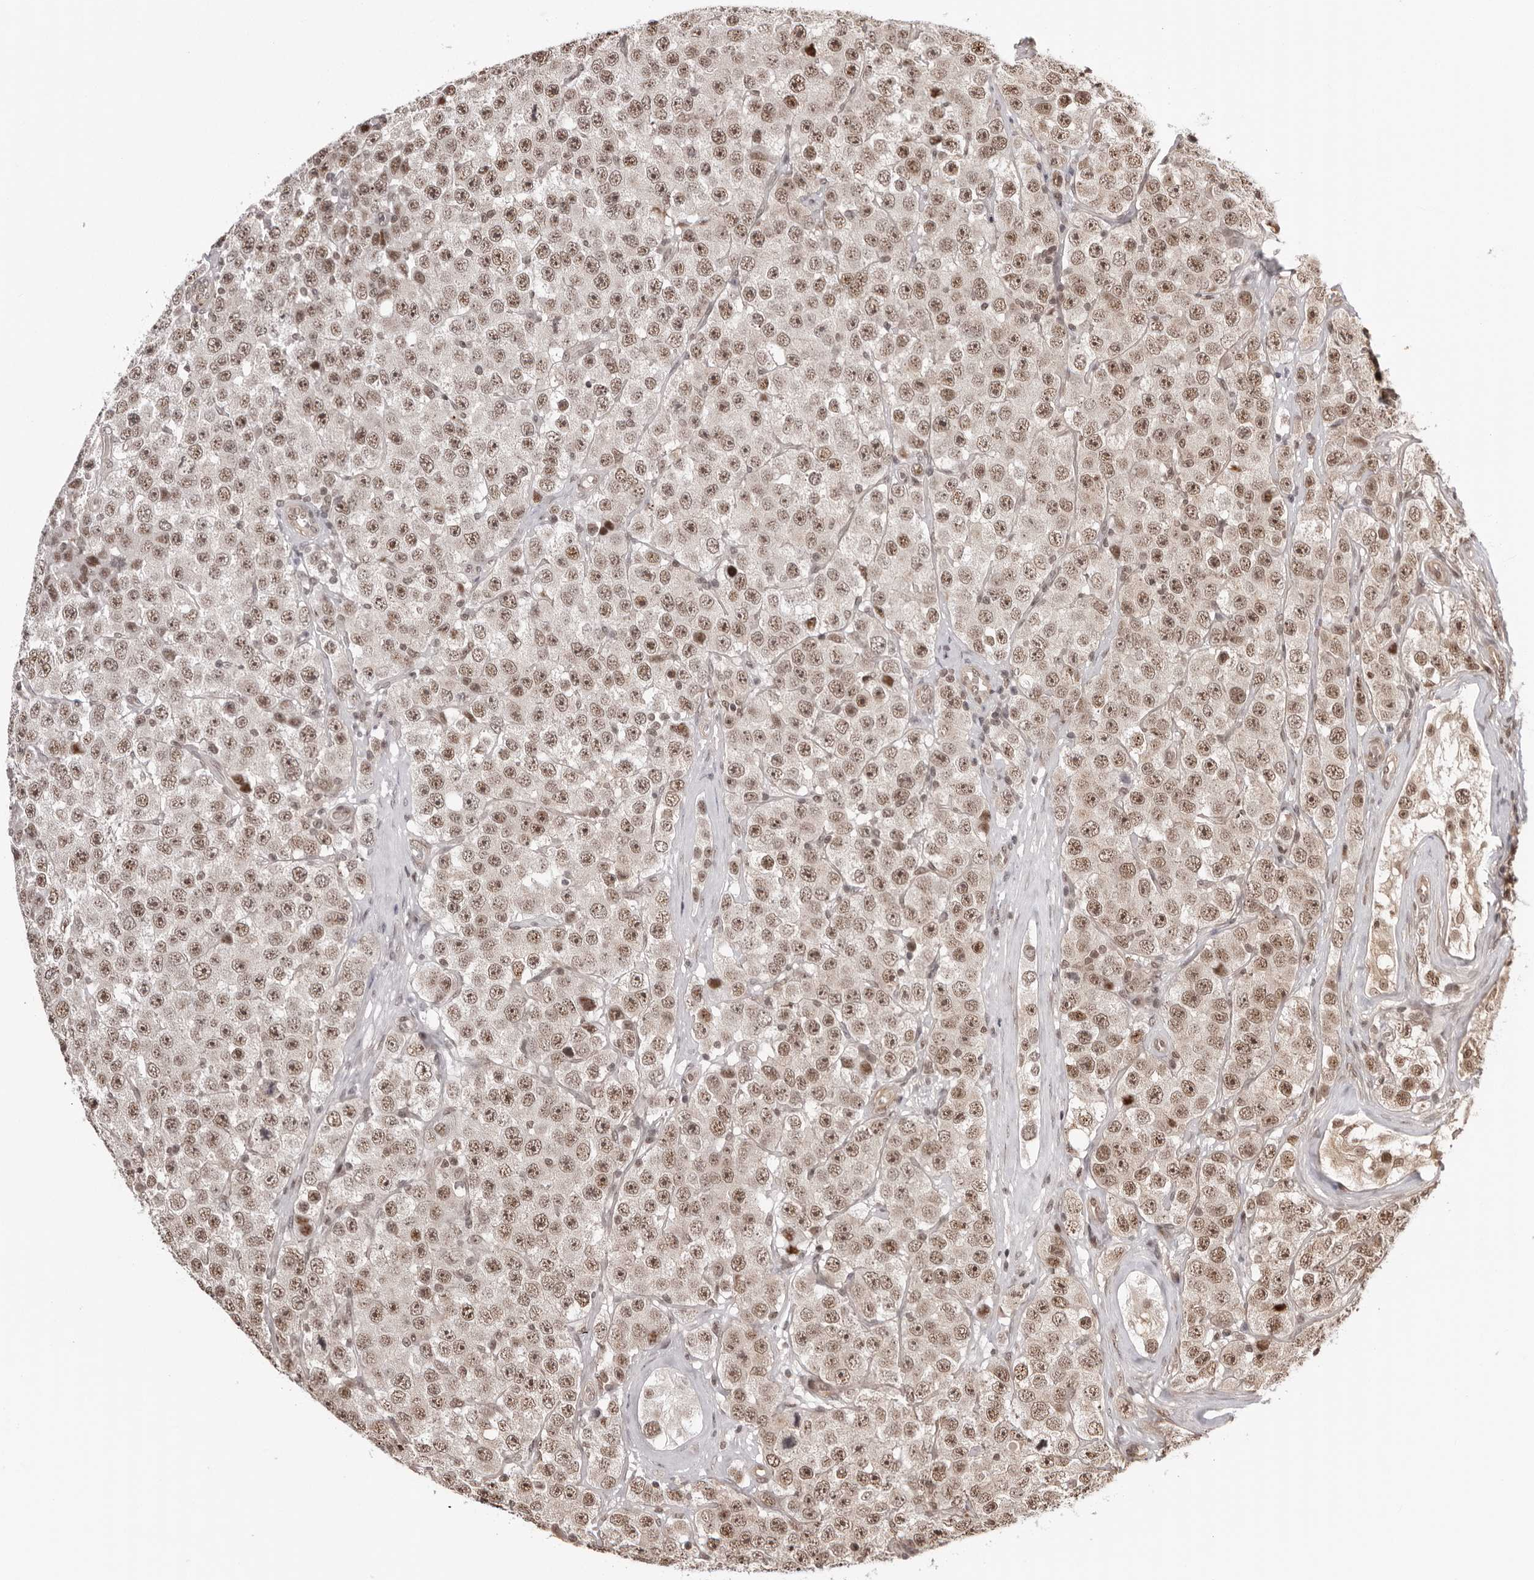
{"staining": {"intensity": "moderate", "quantity": ">75%", "location": "nuclear"}, "tissue": "testis cancer", "cell_type": "Tumor cells", "image_type": "cancer", "snomed": [{"axis": "morphology", "description": "Seminoma, NOS"}, {"axis": "morphology", "description": "Carcinoma, Embryonal, NOS"}, {"axis": "topography", "description": "Testis"}], "caption": "Protein expression analysis of human embryonal carcinoma (testis) reveals moderate nuclear expression in approximately >75% of tumor cells.", "gene": "SDE2", "patient": {"sex": "male", "age": 28}}